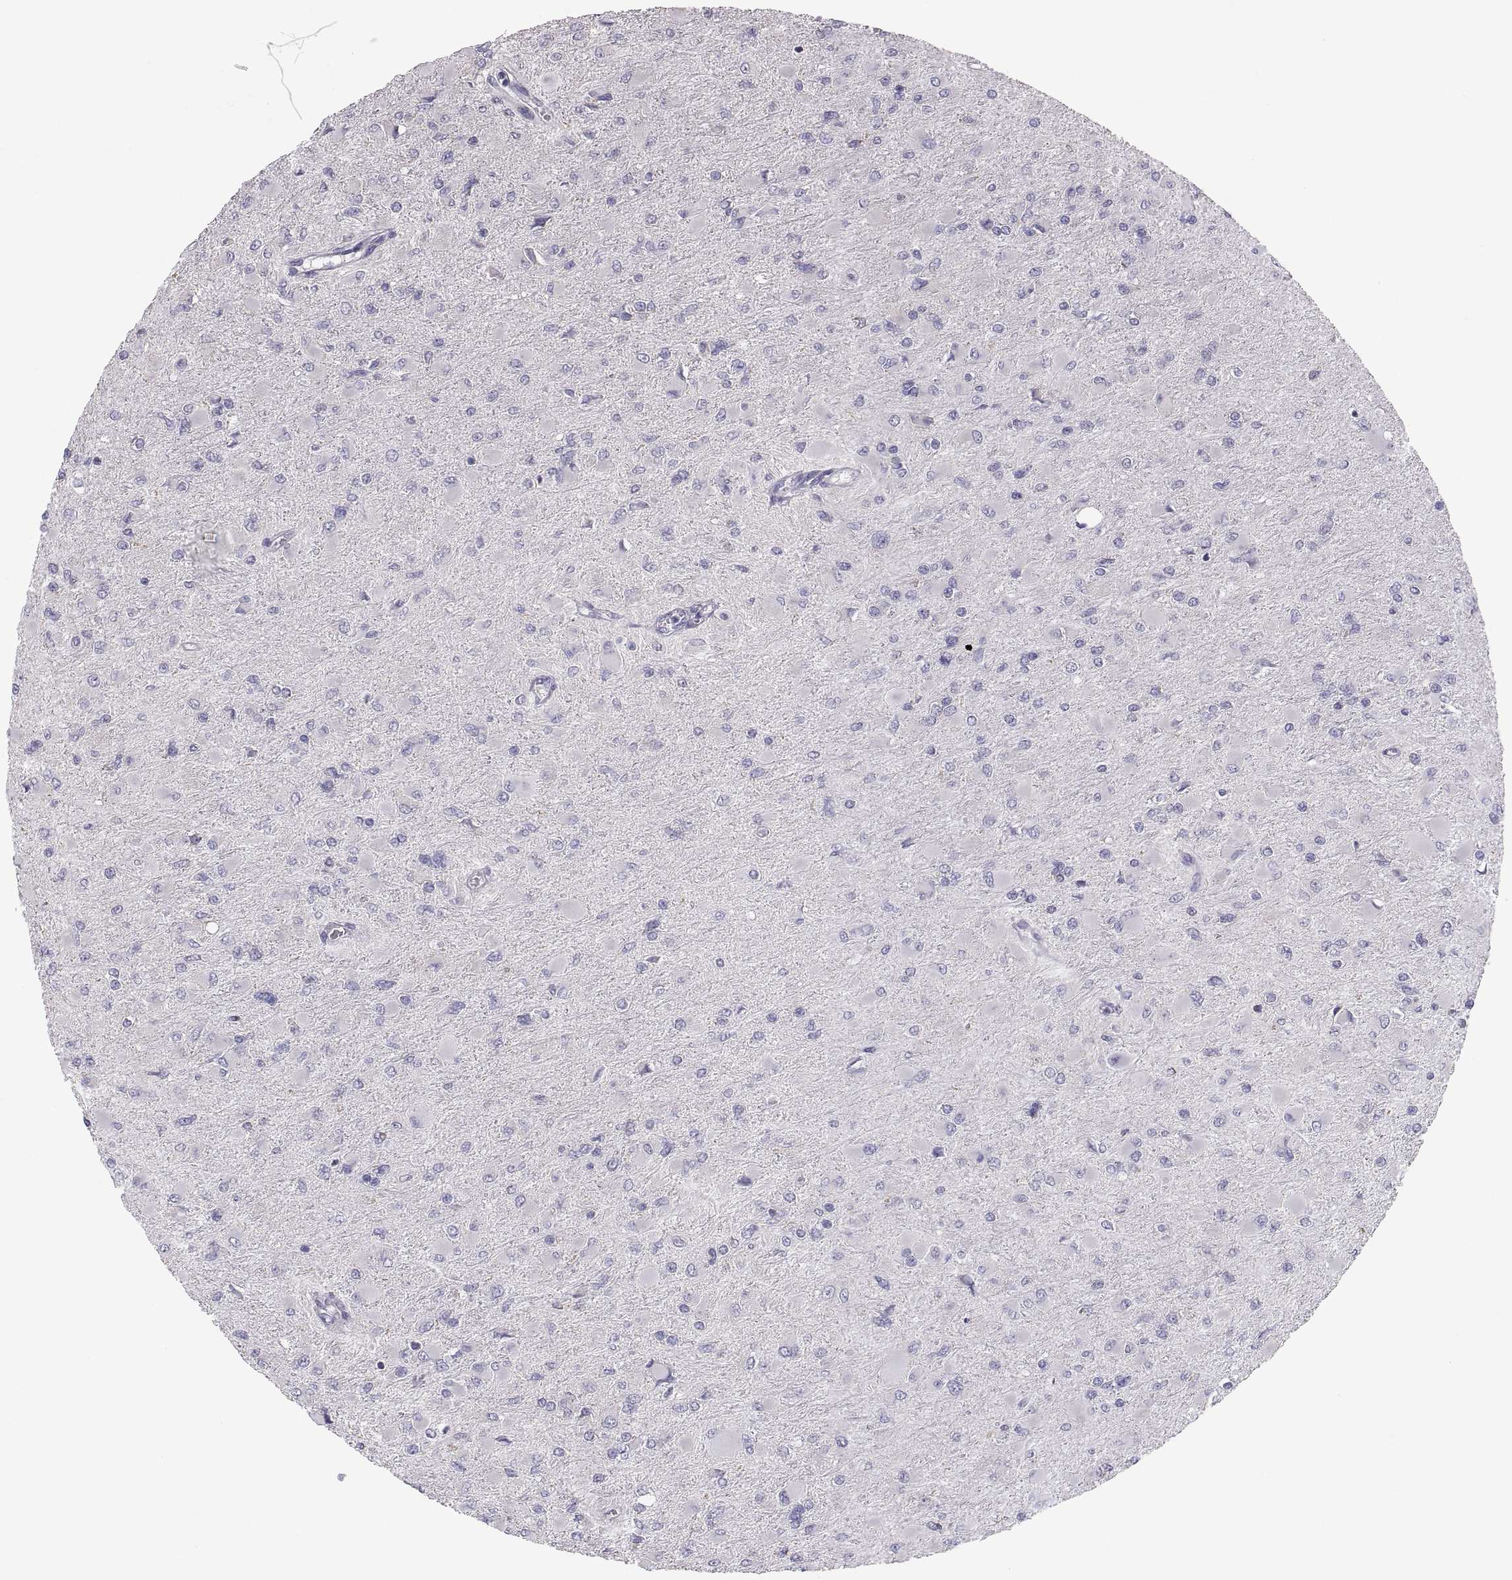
{"staining": {"intensity": "negative", "quantity": "none", "location": "none"}, "tissue": "glioma", "cell_type": "Tumor cells", "image_type": "cancer", "snomed": [{"axis": "morphology", "description": "Glioma, malignant, High grade"}, {"axis": "topography", "description": "Cerebral cortex"}], "caption": "Immunohistochemical staining of human glioma exhibits no significant positivity in tumor cells.", "gene": "TNNC1", "patient": {"sex": "female", "age": 36}}